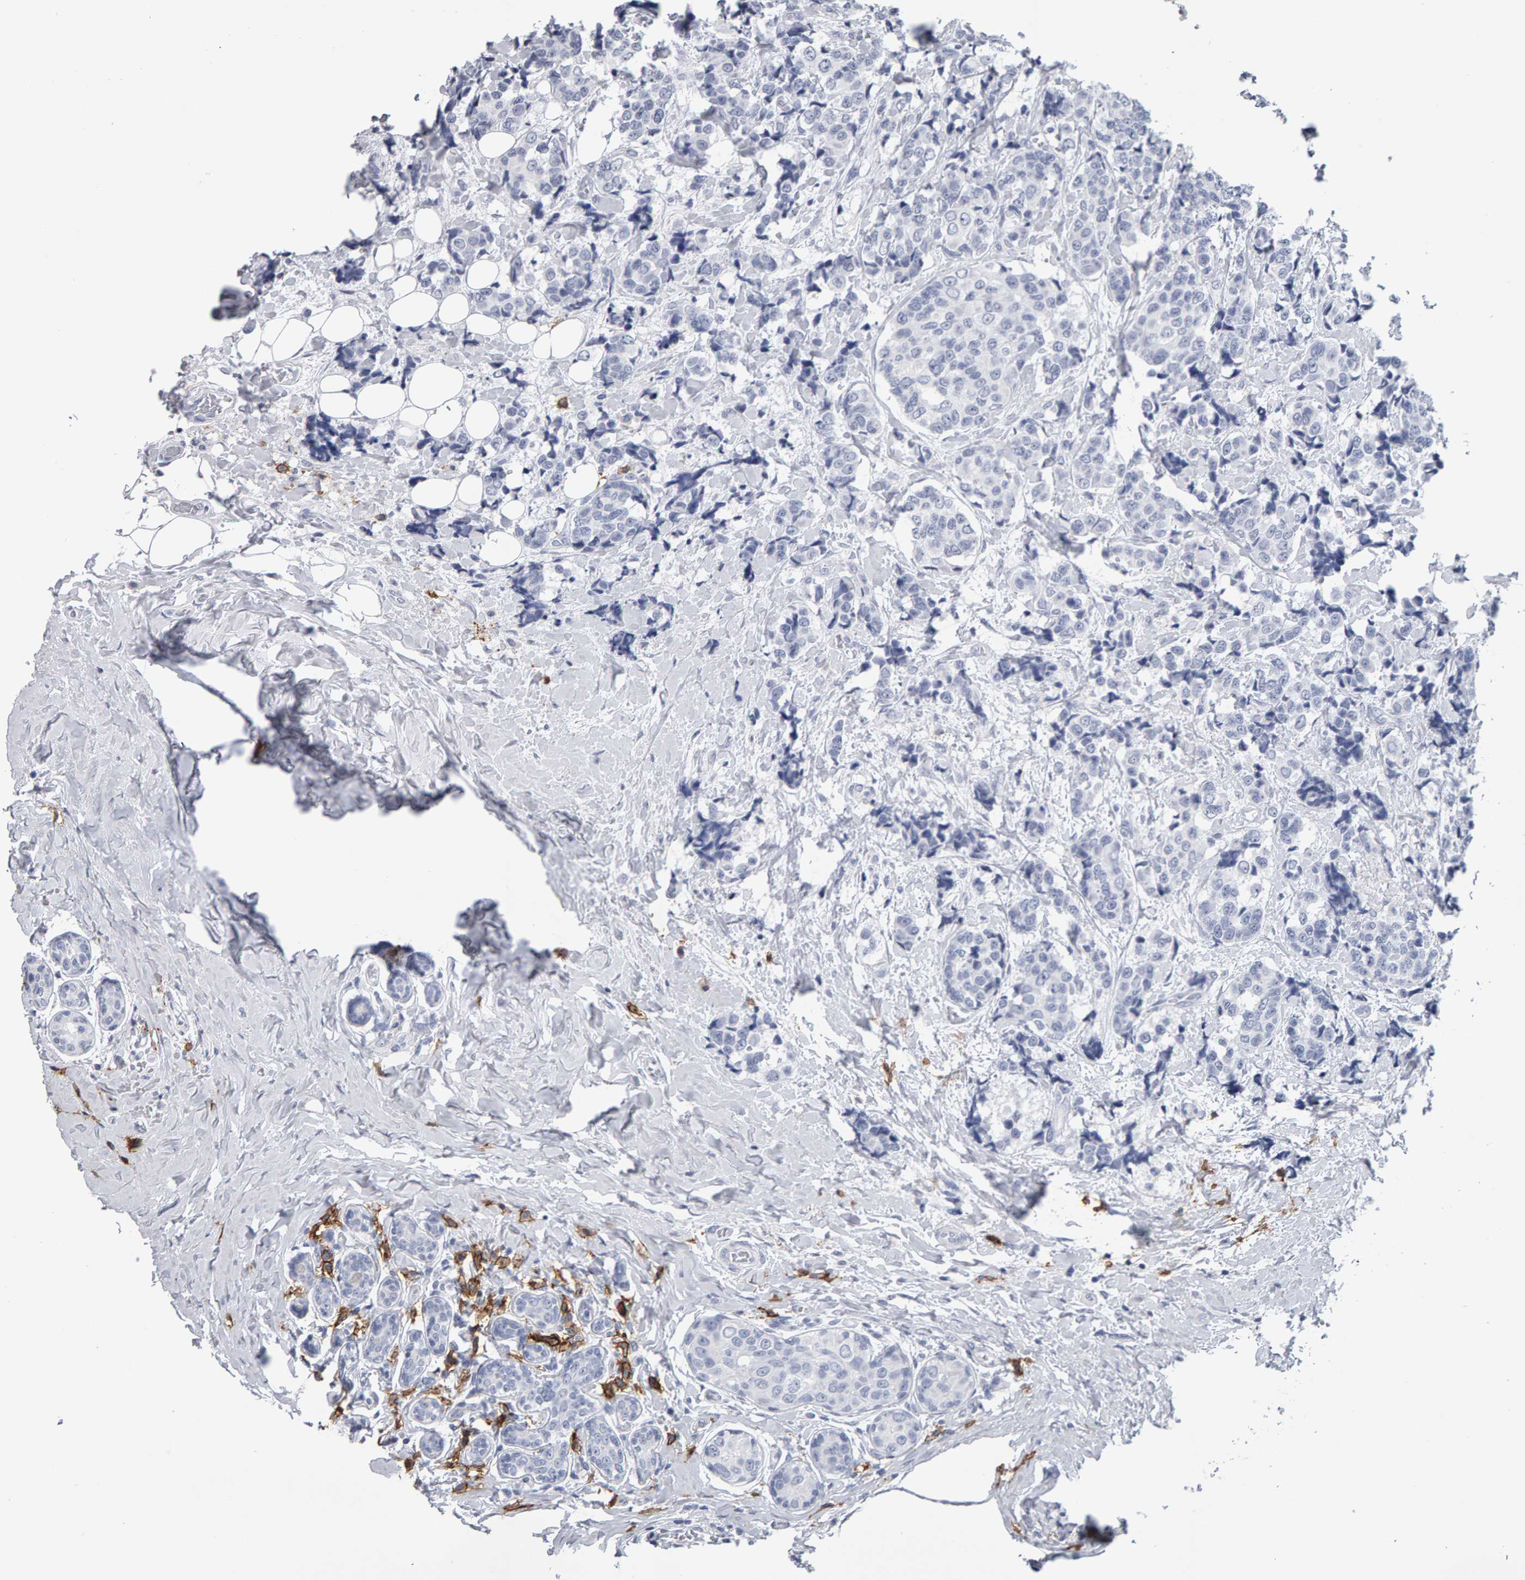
{"staining": {"intensity": "negative", "quantity": "none", "location": "none"}, "tissue": "breast cancer", "cell_type": "Tumor cells", "image_type": "cancer", "snomed": [{"axis": "morphology", "description": "Normal tissue, NOS"}, {"axis": "morphology", "description": "Duct carcinoma"}, {"axis": "topography", "description": "Breast"}], "caption": "The immunohistochemistry (IHC) histopathology image has no significant positivity in tumor cells of breast cancer (infiltrating ductal carcinoma) tissue.", "gene": "CD38", "patient": {"sex": "female", "age": 43}}